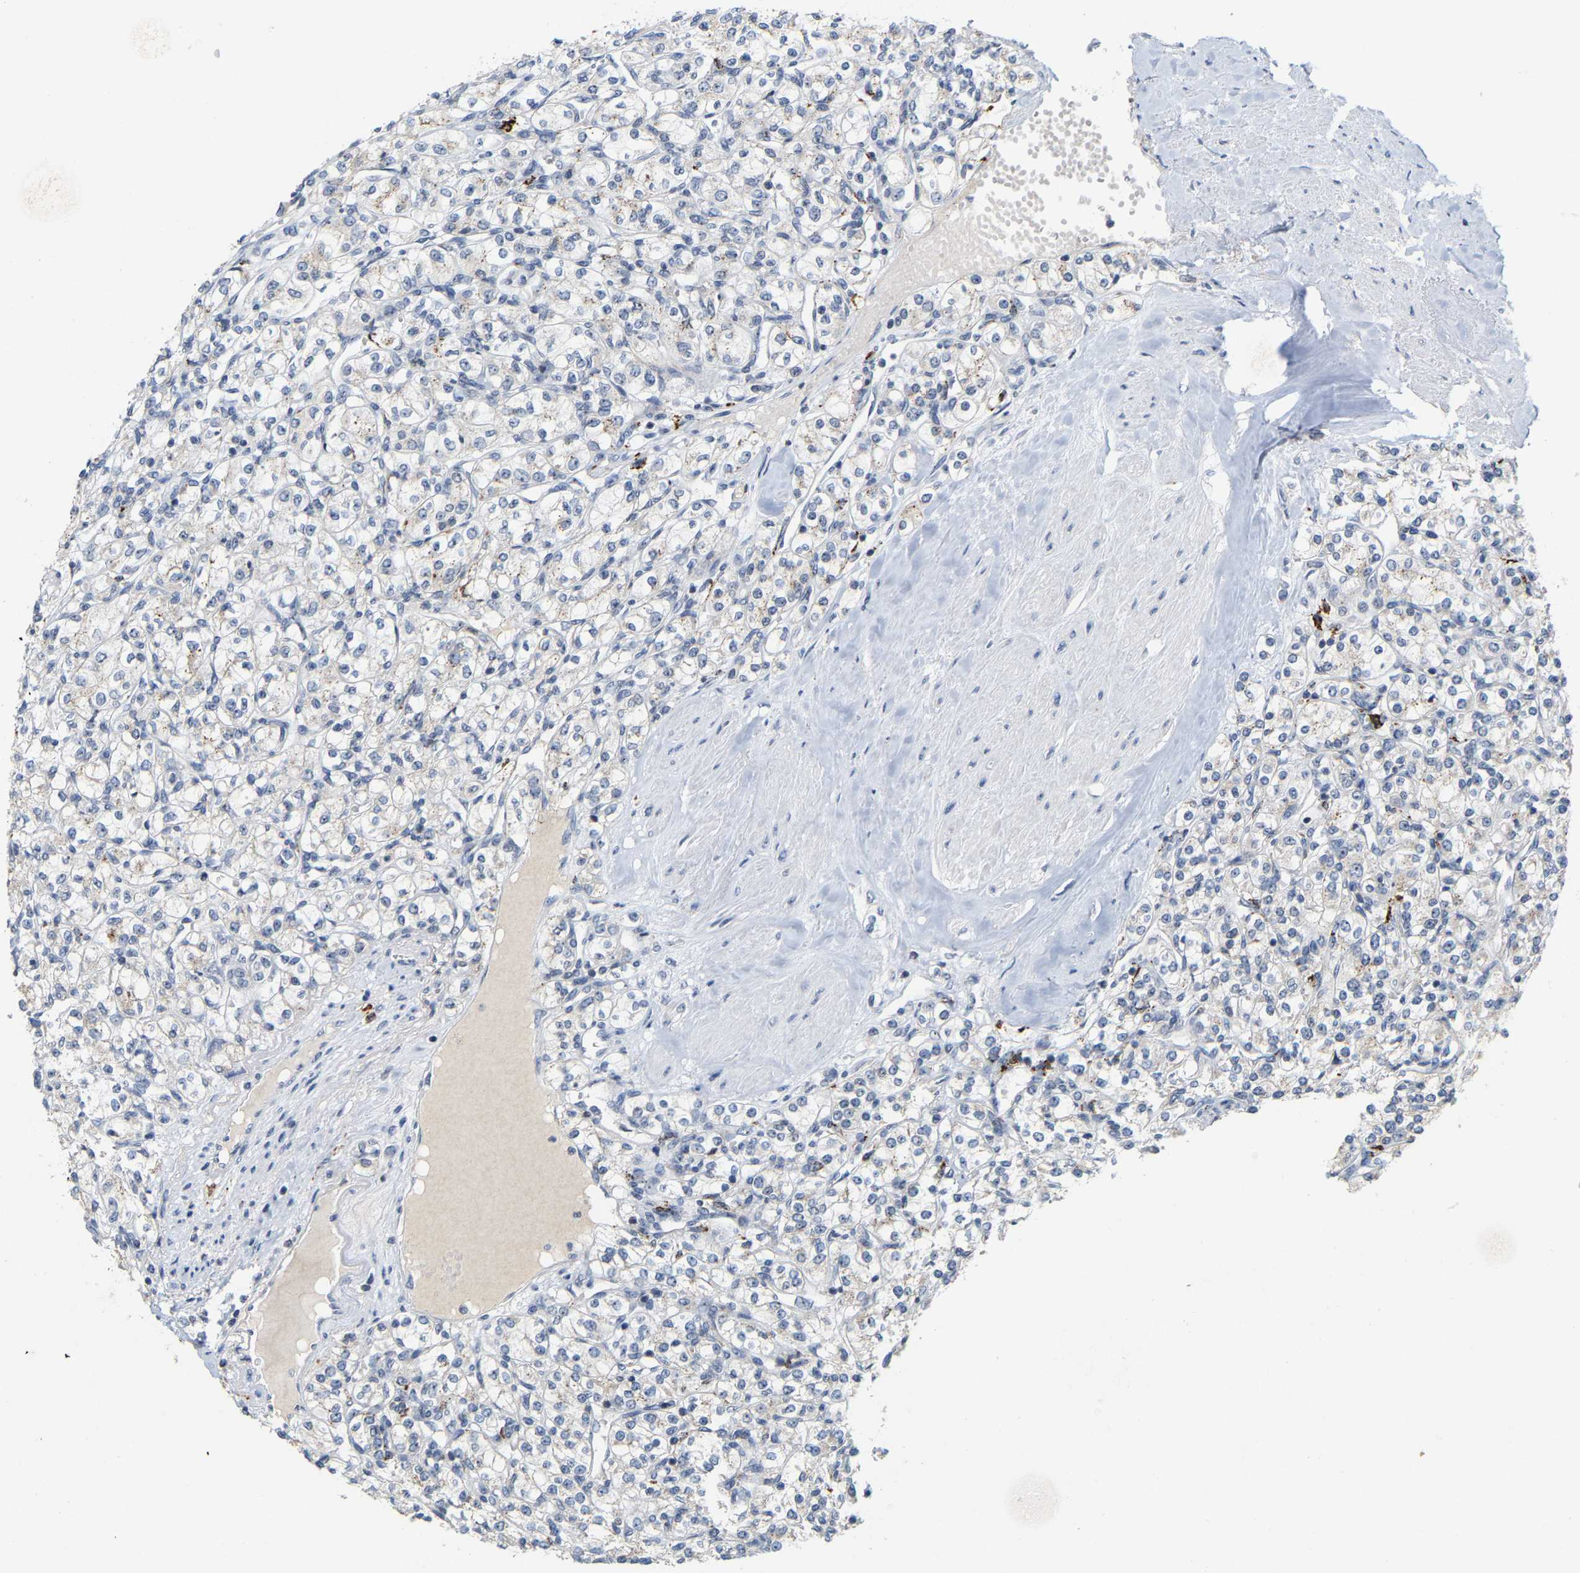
{"staining": {"intensity": "negative", "quantity": "none", "location": "none"}, "tissue": "renal cancer", "cell_type": "Tumor cells", "image_type": "cancer", "snomed": [{"axis": "morphology", "description": "Adenocarcinoma, NOS"}, {"axis": "topography", "description": "Kidney"}], "caption": "This is an IHC histopathology image of human adenocarcinoma (renal). There is no expression in tumor cells.", "gene": "NOP58", "patient": {"sex": "male", "age": 77}}